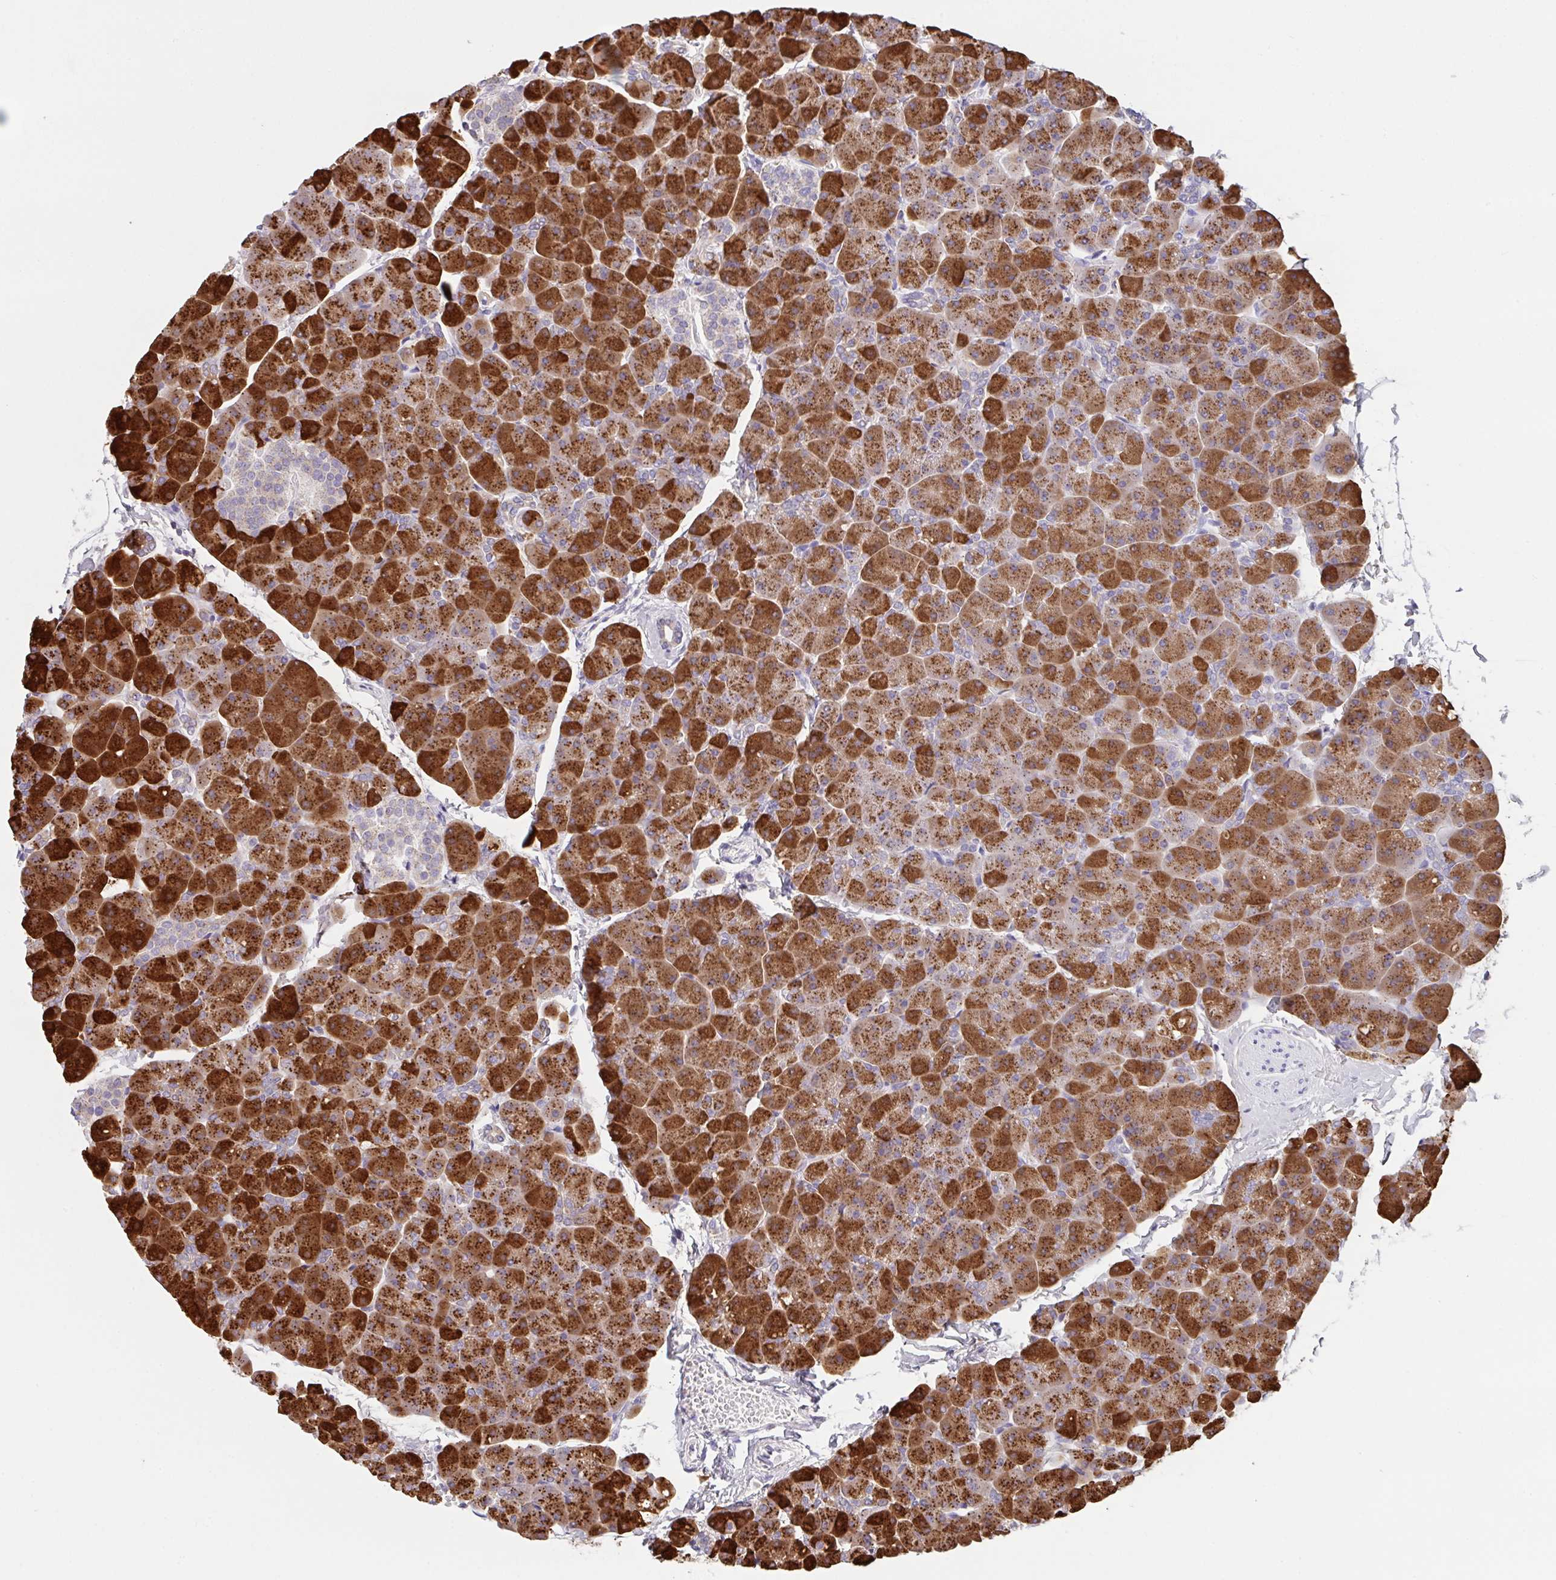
{"staining": {"intensity": "strong", "quantity": ">75%", "location": "cytoplasmic/membranous"}, "tissue": "pancreas", "cell_type": "Exocrine glandular cells", "image_type": "normal", "snomed": [{"axis": "morphology", "description": "Normal tissue, NOS"}, {"axis": "topography", "description": "Pancreas"}], "caption": "High-power microscopy captured an immunohistochemistry histopathology image of benign pancreas, revealing strong cytoplasmic/membranous staining in about >75% of exocrine glandular cells.", "gene": "PROSER3", "patient": {"sex": "male", "age": 35}}